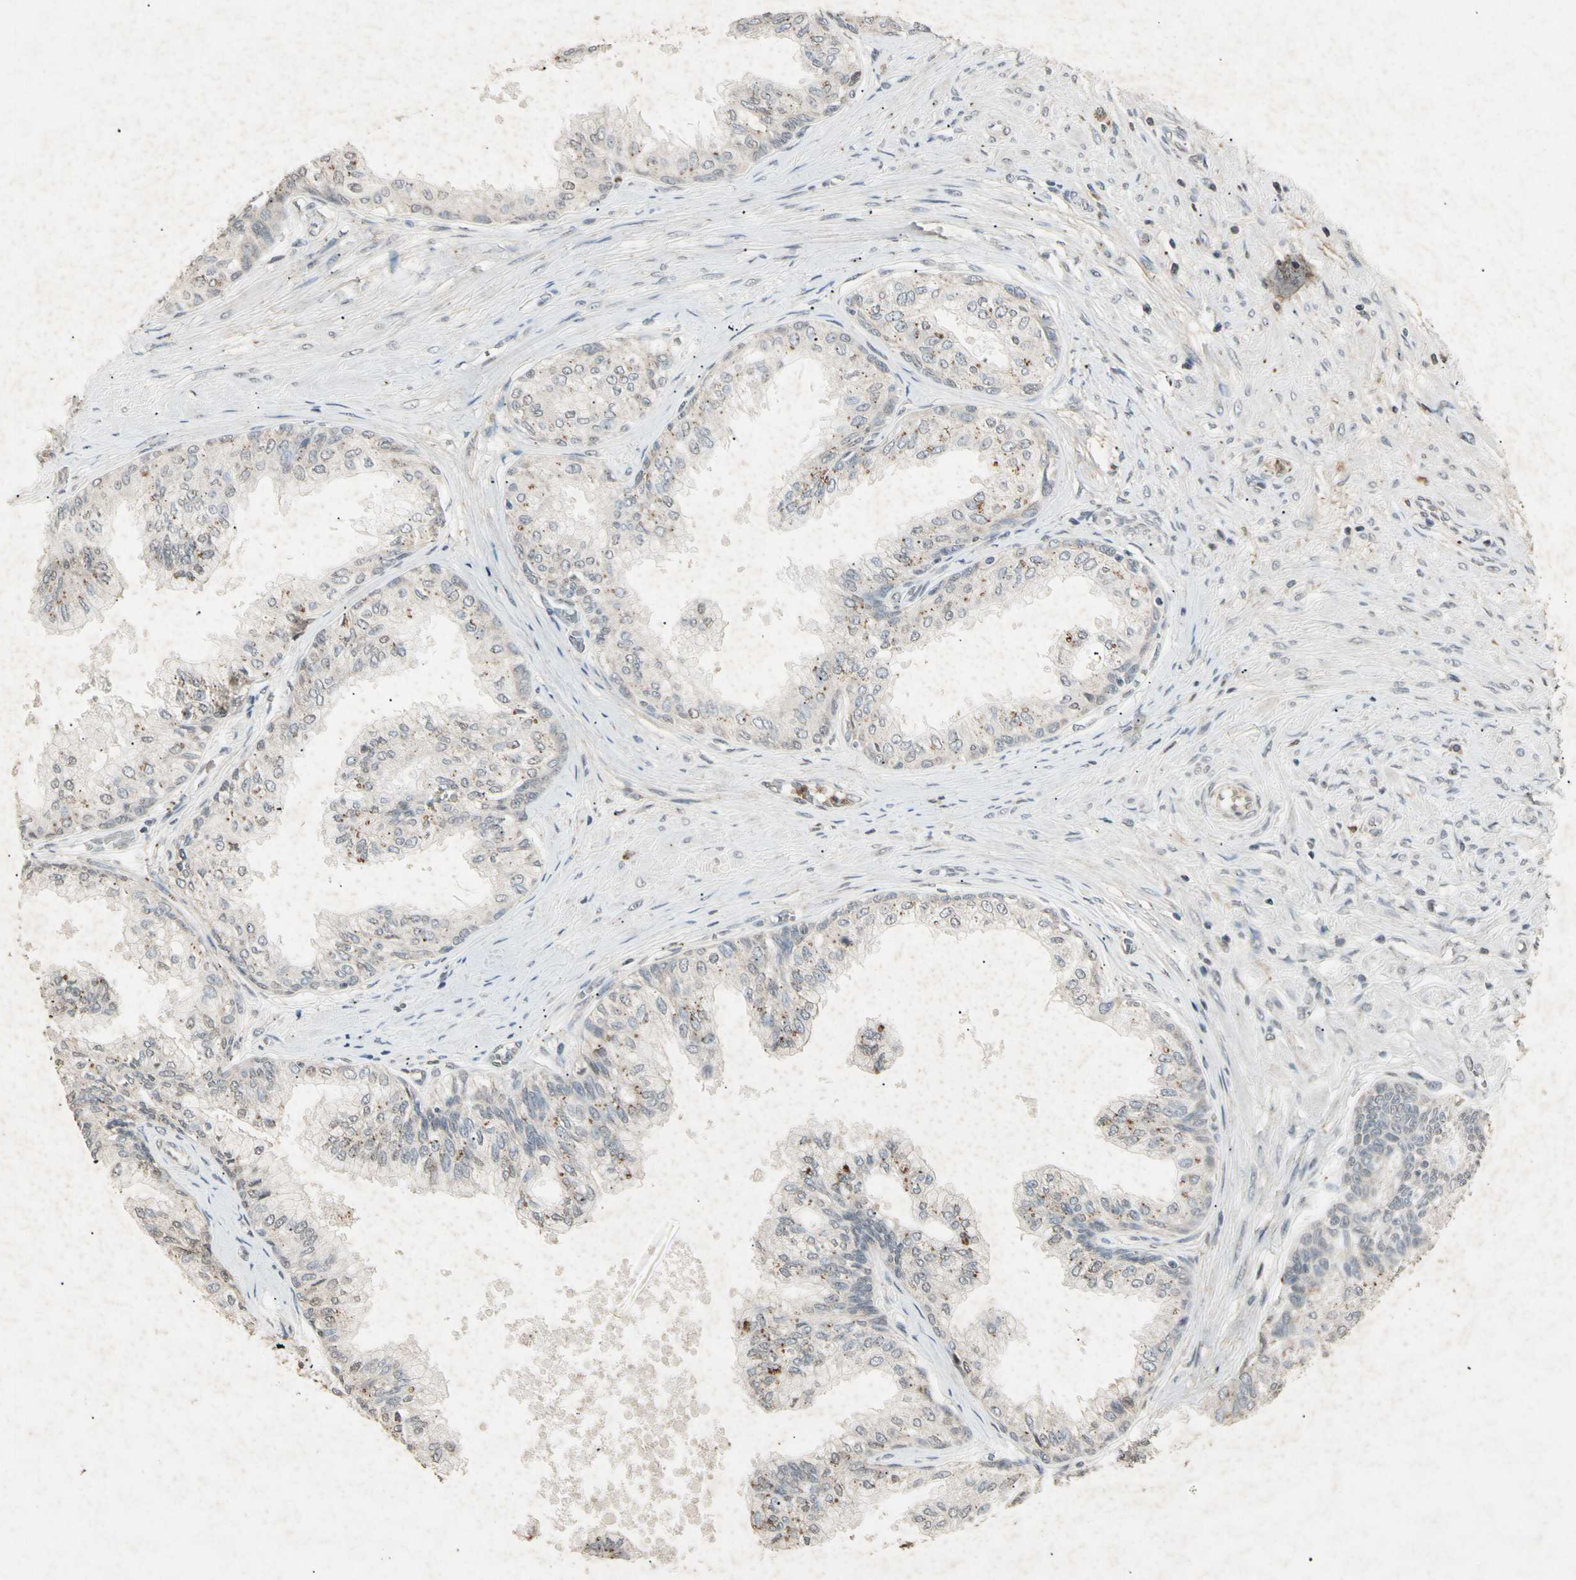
{"staining": {"intensity": "moderate", "quantity": "25%-75%", "location": "cytoplasmic/membranous"}, "tissue": "prostate", "cell_type": "Glandular cells", "image_type": "normal", "snomed": [{"axis": "morphology", "description": "Normal tissue, NOS"}, {"axis": "topography", "description": "Prostate"}, {"axis": "topography", "description": "Seminal veicle"}], "caption": "Protein expression by immunohistochemistry reveals moderate cytoplasmic/membranous staining in approximately 25%-75% of glandular cells in benign prostate. The staining was performed using DAB, with brown indicating positive protein expression. Nuclei are stained blue with hematoxylin.", "gene": "CP", "patient": {"sex": "male", "age": 60}}